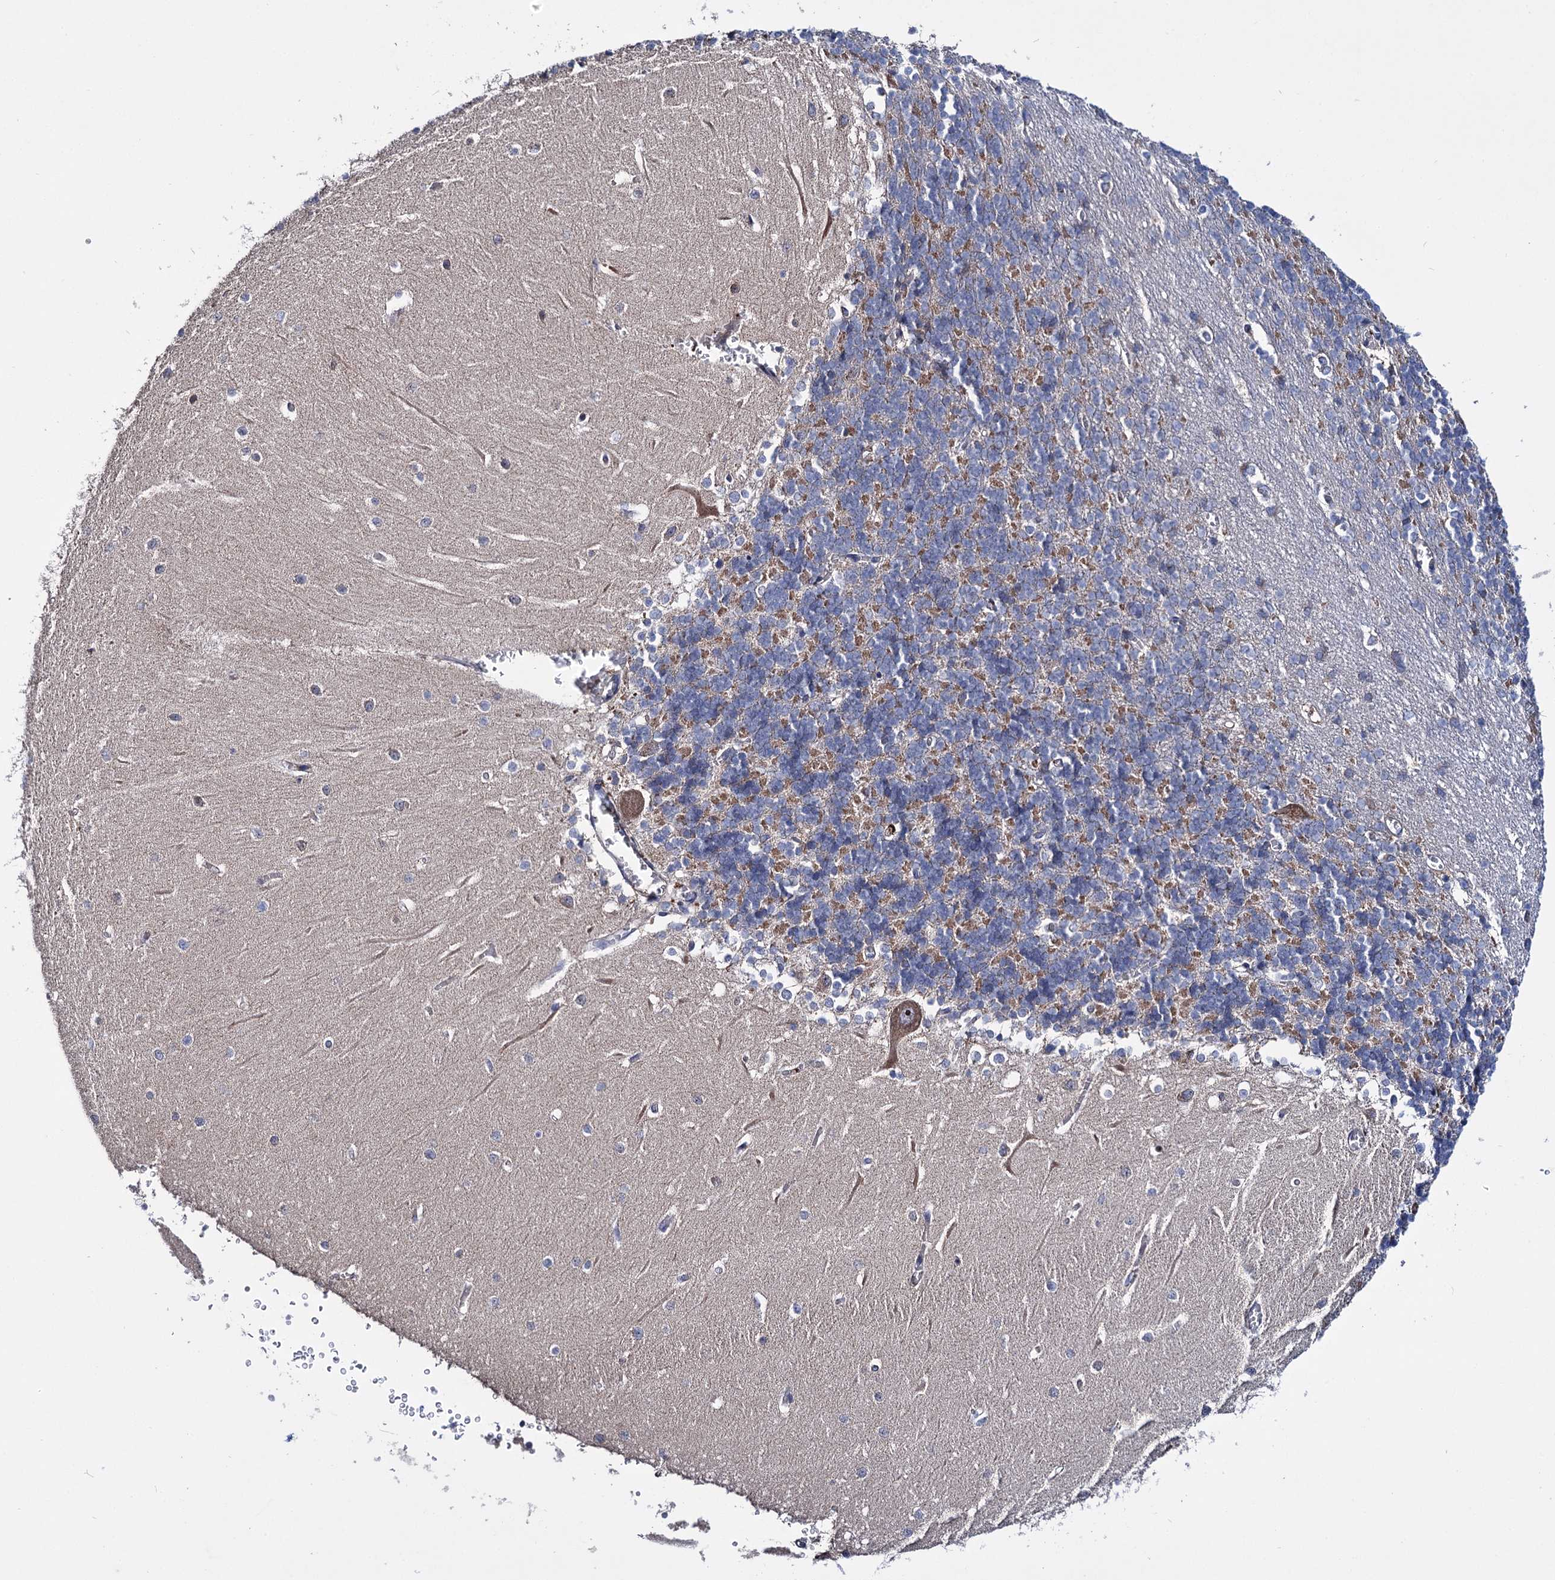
{"staining": {"intensity": "moderate", "quantity": "<25%", "location": "cytoplasmic/membranous"}, "tissue": "cerebellum", "cell_type": "Cells in granular layer", "image_type": "normal", "snomed": [{"axis": "morphology", "description": "Normal tissue, NOS"}, {"axis": "topography", "description": "Cerebellum"}], "caption": "This micrograph demonstrates immunohistochemistry staining of unremarkable cerebellum, with low moderate cytoplasmic/membranous expression in approximately <25% of cells in granular layer.", "gene": "CLPB", "patient": {"sex": "male", "age": 37}}